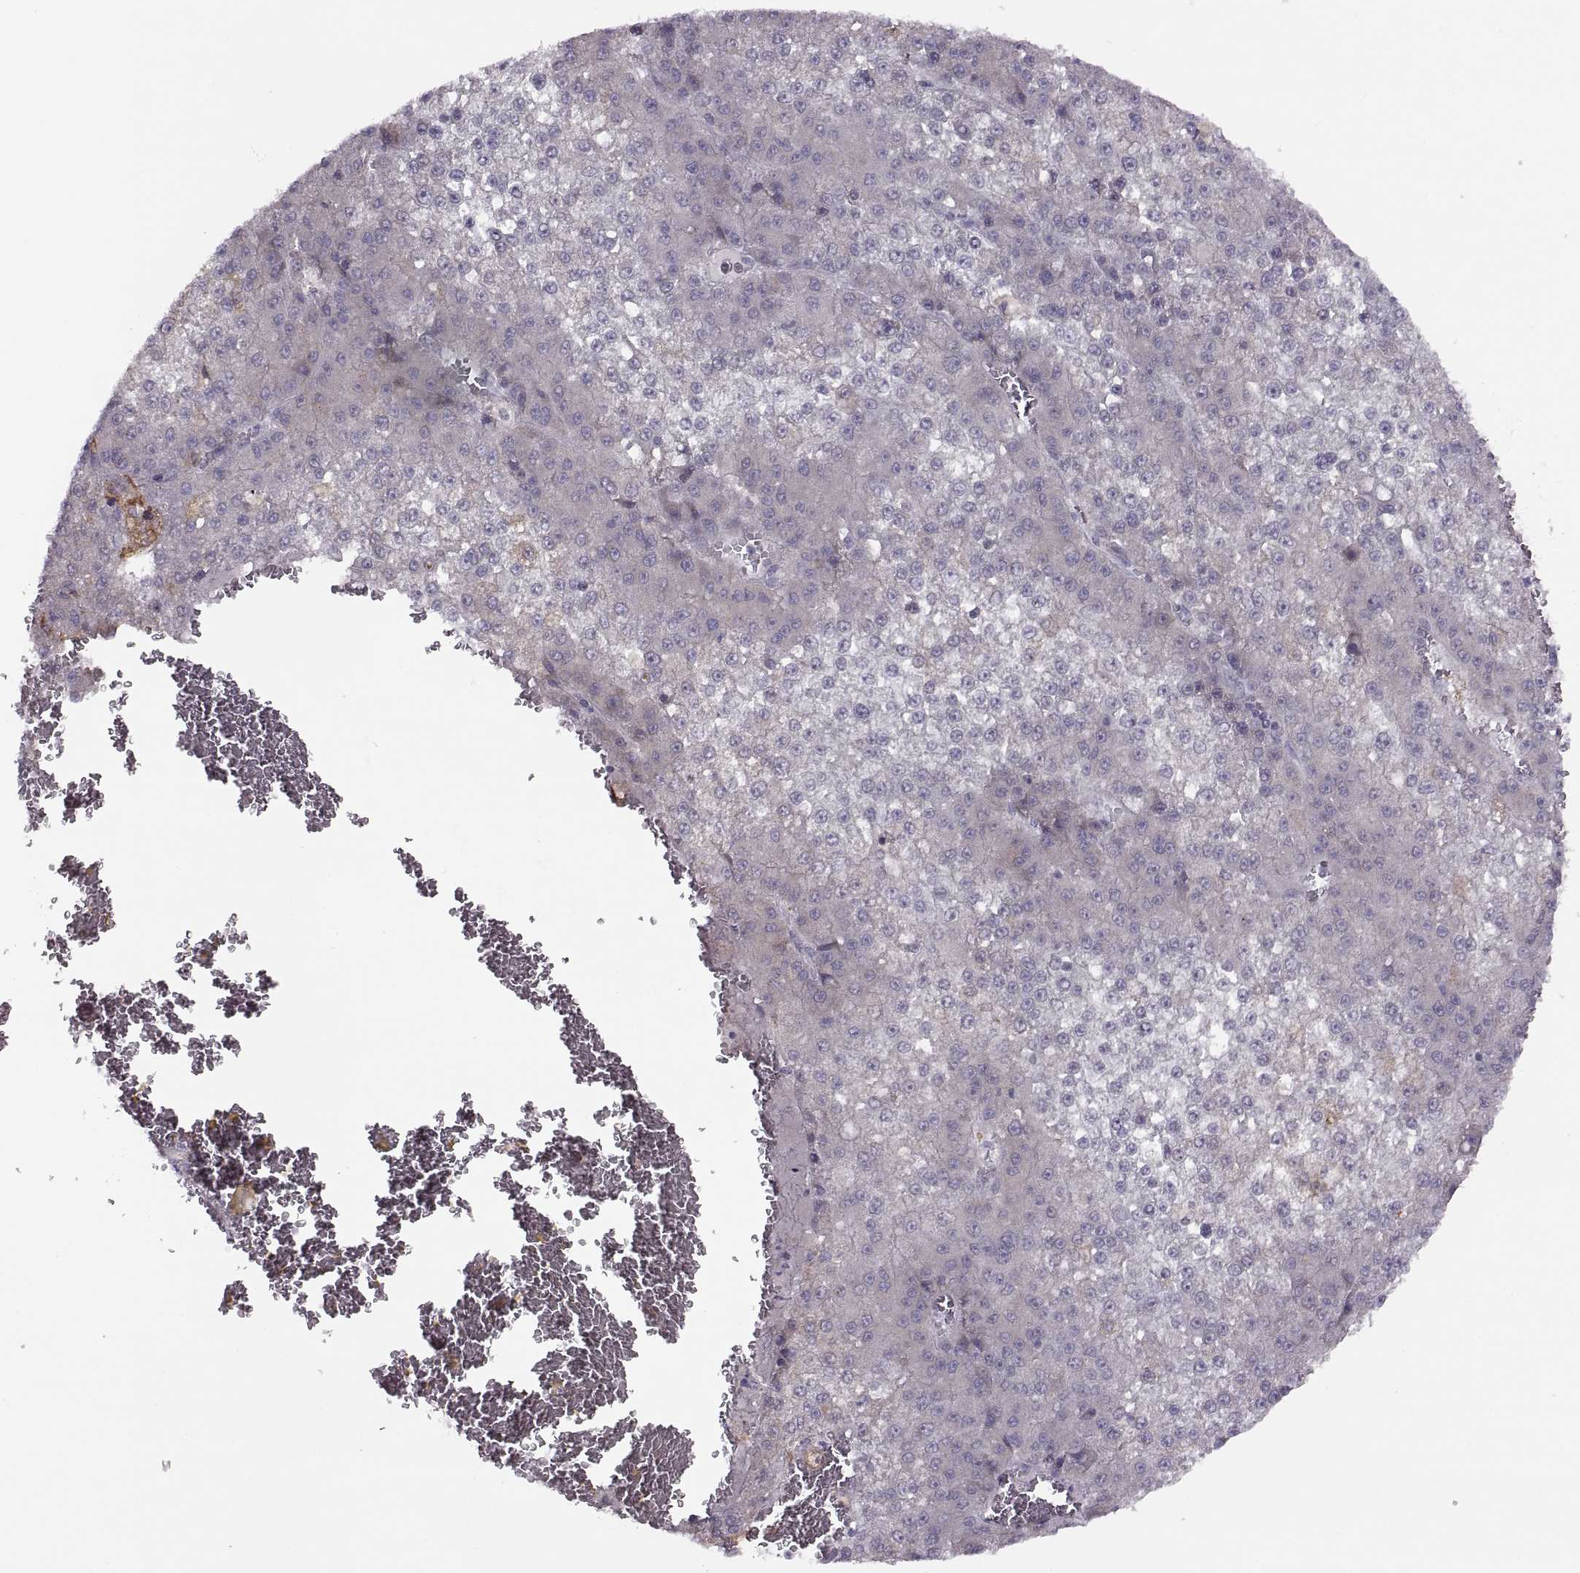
{"staining": {"intensity": "negative", "quantity": "none", "location": "none"}, "tissue": "liver cancer", "cell_type": "Tumor cells", "image_type": "cancer", "snomed": [{"axis": "morphology", "description": "Carcinoma, Hepatocellular, NOS"}, {"axis": "topography", "description": "Liver"}], "caption": "A micrograph of human liver hepatocellular carcinoma is negative for staining in tumor cells.", "gene": "H2AP", "patient": {"sex": "female", "age": 73}}